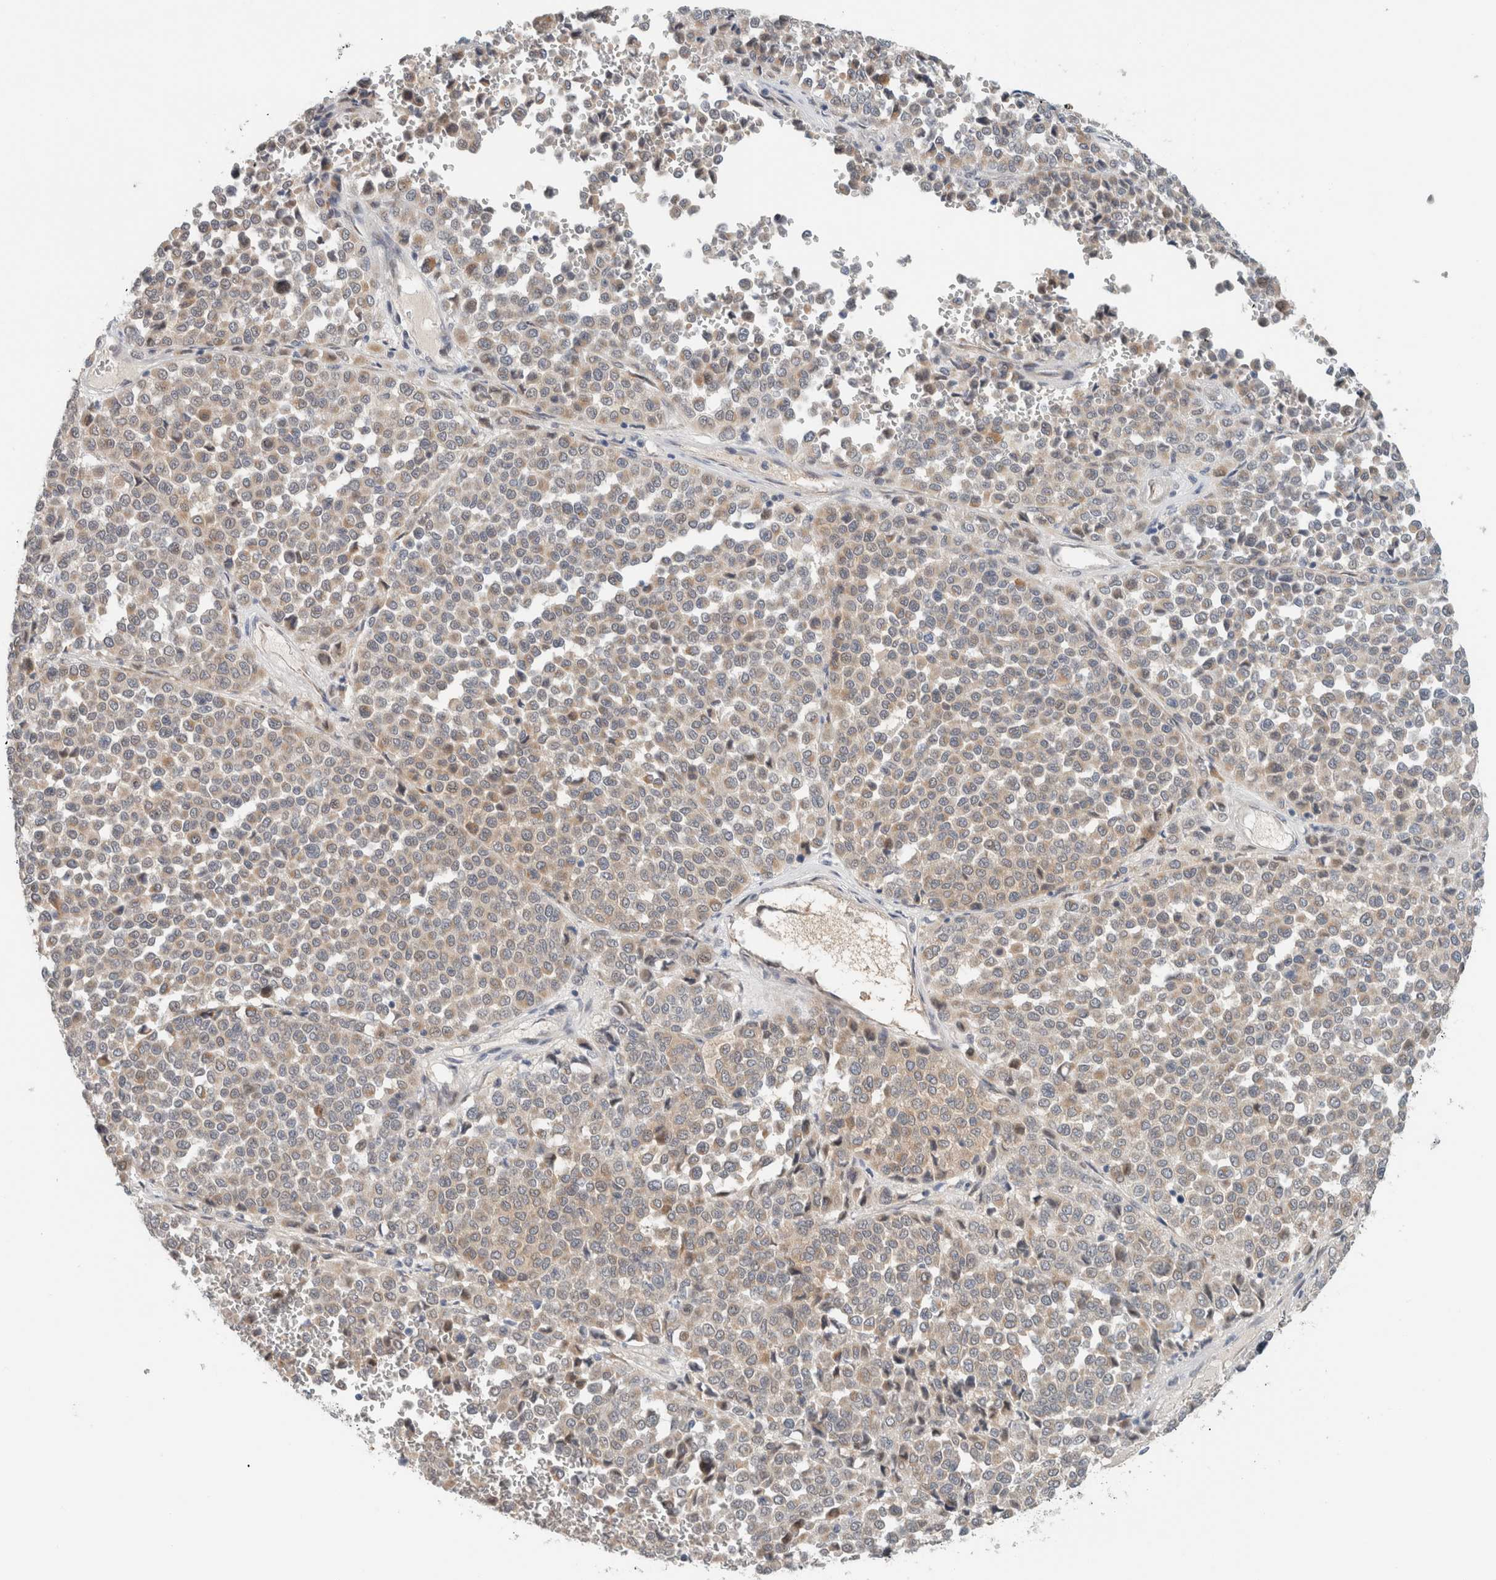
{"staining": {"intensity": "weak", "quantity": ">75%", "location": "cytoplasmic/membranous"}, "tissue": "melanoma", "cell_type": "Tumor cells", "image_type": "cancer", "snomed": [{"axis": "morphology", "description": "Malignant melanoma, Metastatic site"}, {"axis": "topography", "description": "Pancreas"}], "caption": "This is a histology image of immunohistochemistry (IHC) staining of melanoma, which shows weak staining in the cytoplasmic/membranous of tumor cells.", "gene": "CRAT", "patient": {"sex": "female", "age": 30}}